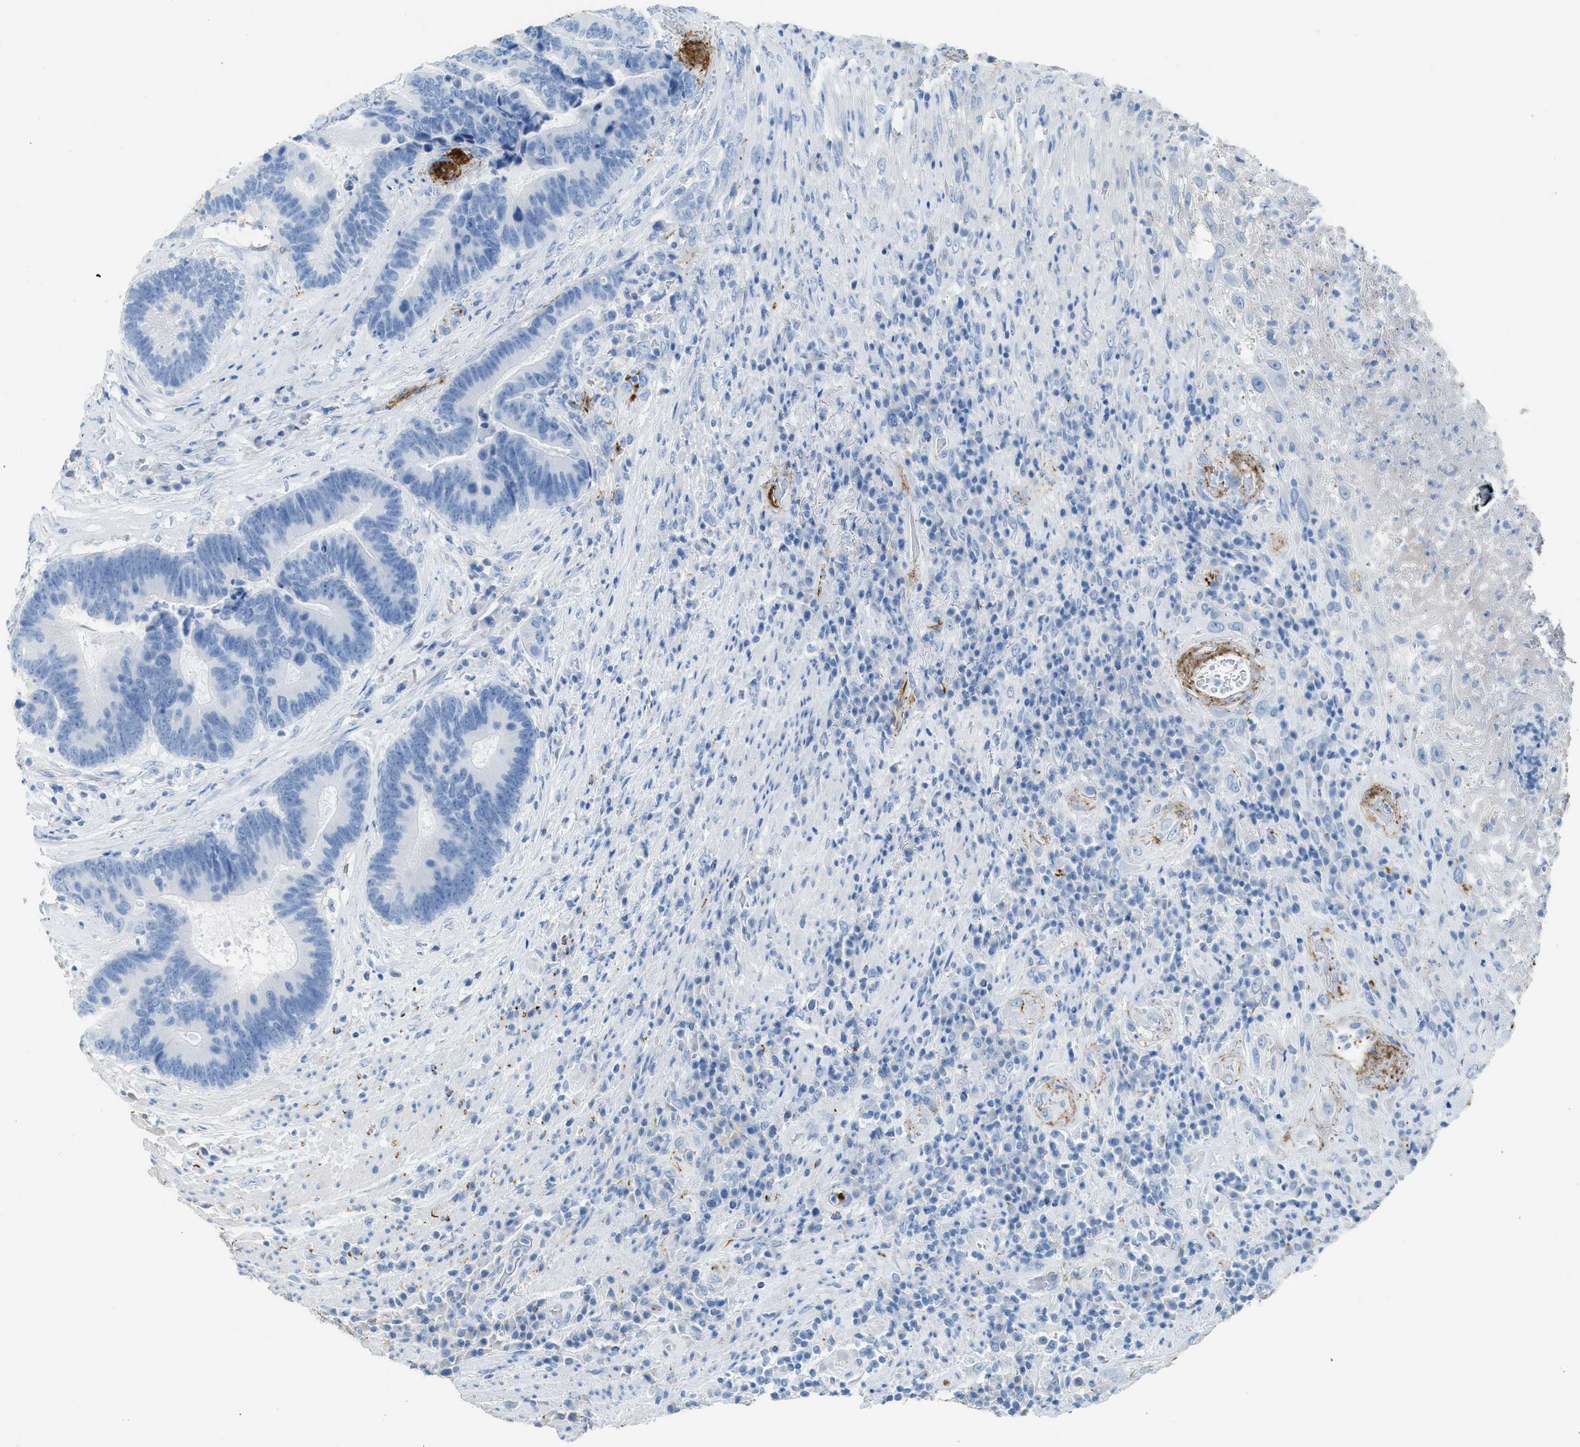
{"staining": {"intensity": "negative", "quantity": "none", "location": "none"}, "tissue": "colorectal cancer", "cell_type": "Tumor cells", "image_type": "cancer", "snomed": [{"axis": "morphology", "description": "Adenocarcinoma, NOS"}, {"axis": "topography", "description": "Rectum"}], "caption": "Adenocarcinoma (colorectal) stained for a protein using immunohistochemistry (IHC) shows no staining tumor cells.", "gene": "FAIM2", "patient": {"sex": "female", "age": 89}}